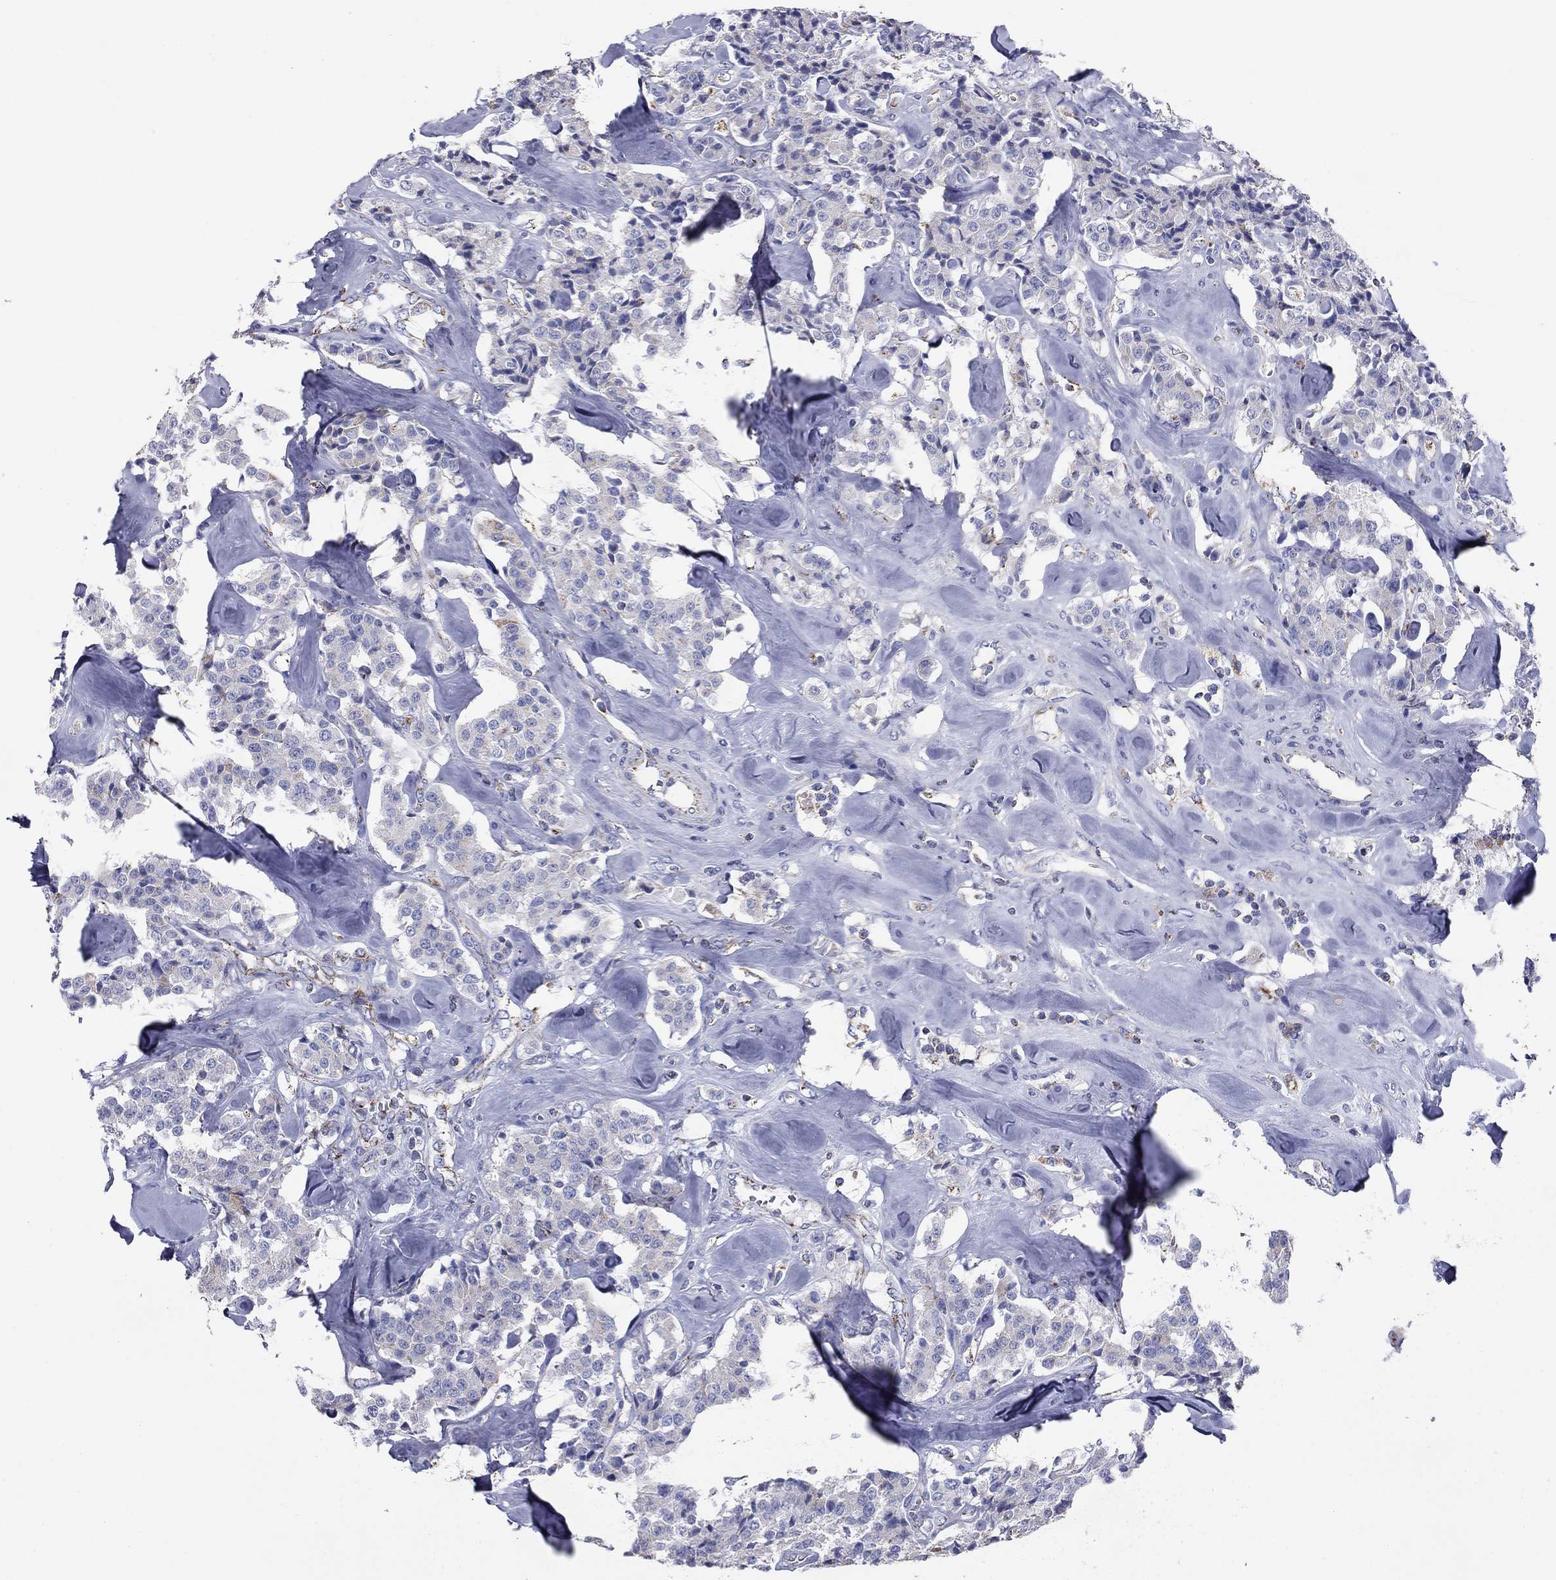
{"staining": {"intensity": "negative", "quantity": "none", "location": "none"}, "tissue": "carcinoid", "cell_type": "Tumor cells", "image_type": "cancer", "snomed": [{"axis": "morphology", "description": "Carcinoid, malignant, NOS"}, {"axis": "topography", "description": "Pancreas"}], "caption": "This is a photomicrograph of immunohistochemistry staining of carcinoid, which shows no positivity in tumor cells.", "gene": "NDUFA4L2", "patient": {"sex": "male", "age": 41}}